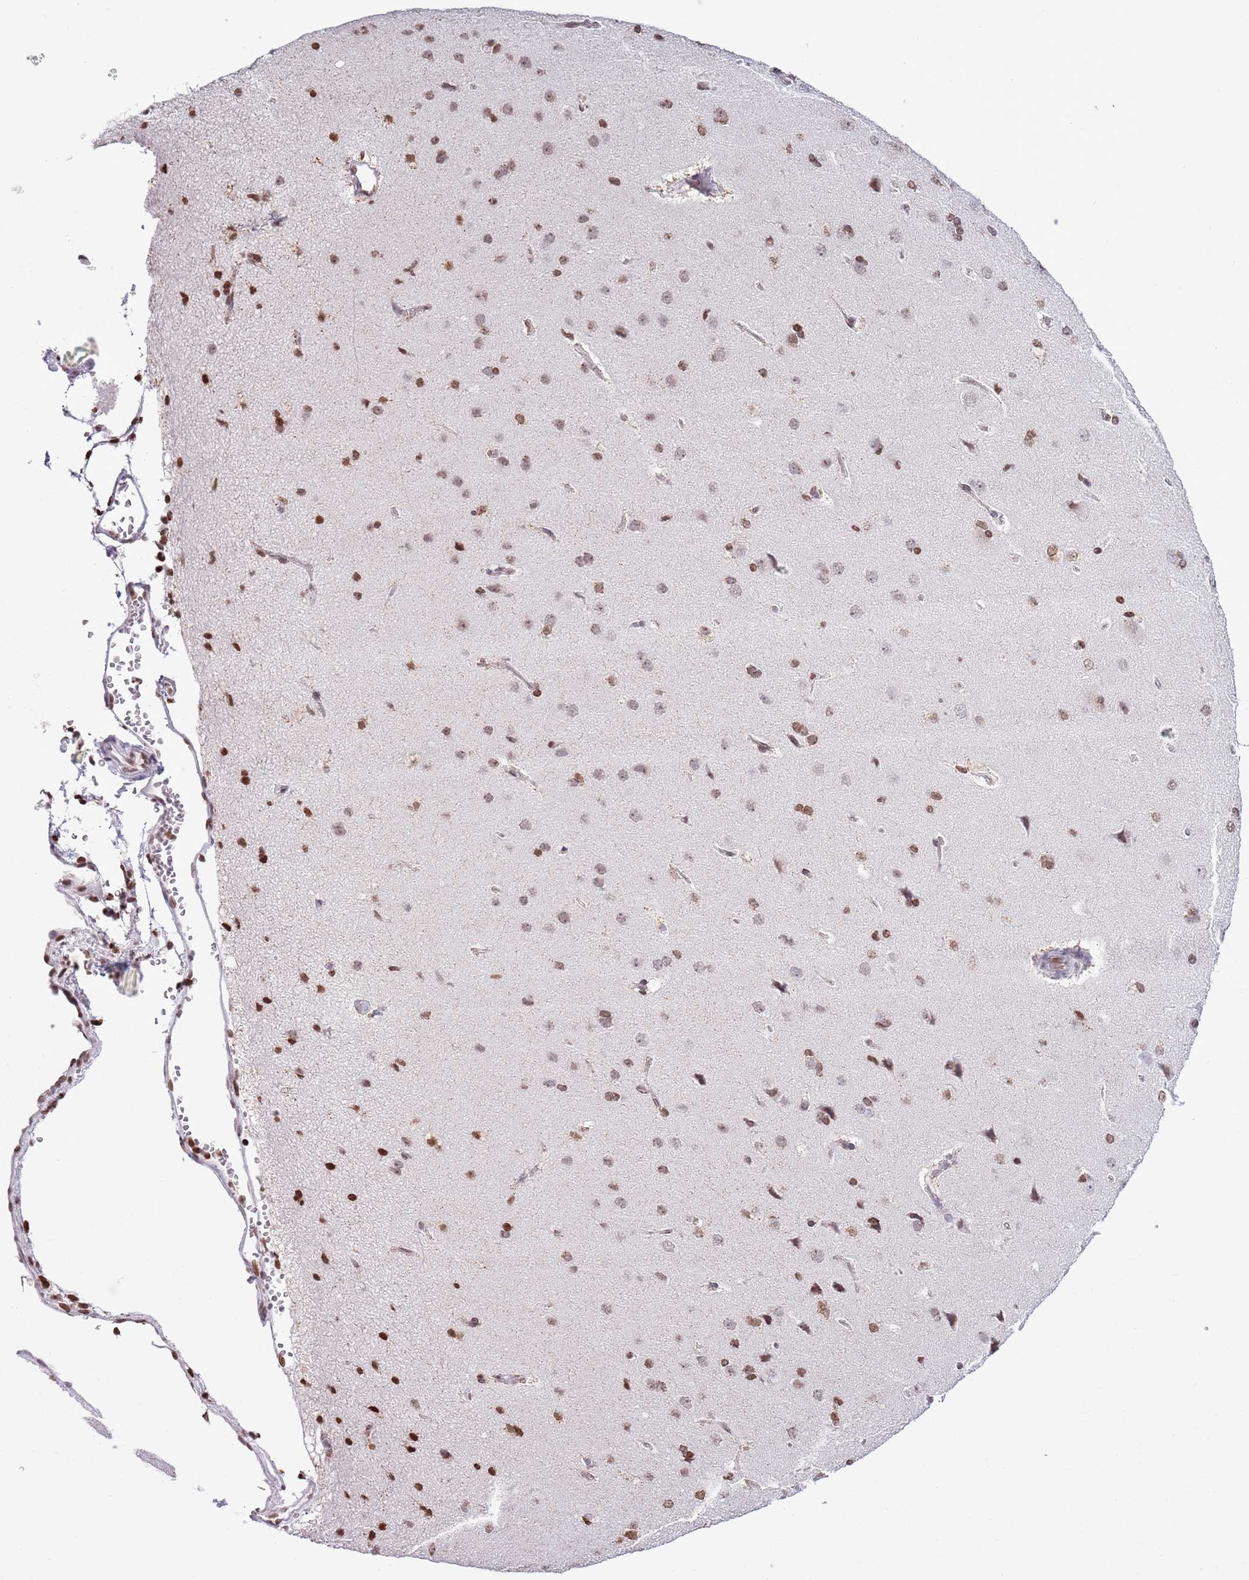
{"staining": {"intensity": "moderate", "quantity": ">75%", "location": "nuclear"}, "tissue": "cerebral cortex", "cell_type": "Endothelial cells", "image_type": "normal", "snomed": [{"axis": "morphology", "description": "Normal tissue, NOS"}, {"axis": "topography", "description": "Cerebral cortex"}], "caption": "Benign cerebral cortex was stained to show a protein in brown. There is medium levels of moderate nuclear expression in about >75% of endothelial cells.", "gene": "KPNA3", "patient": {"sex": "male", "age": 62}}